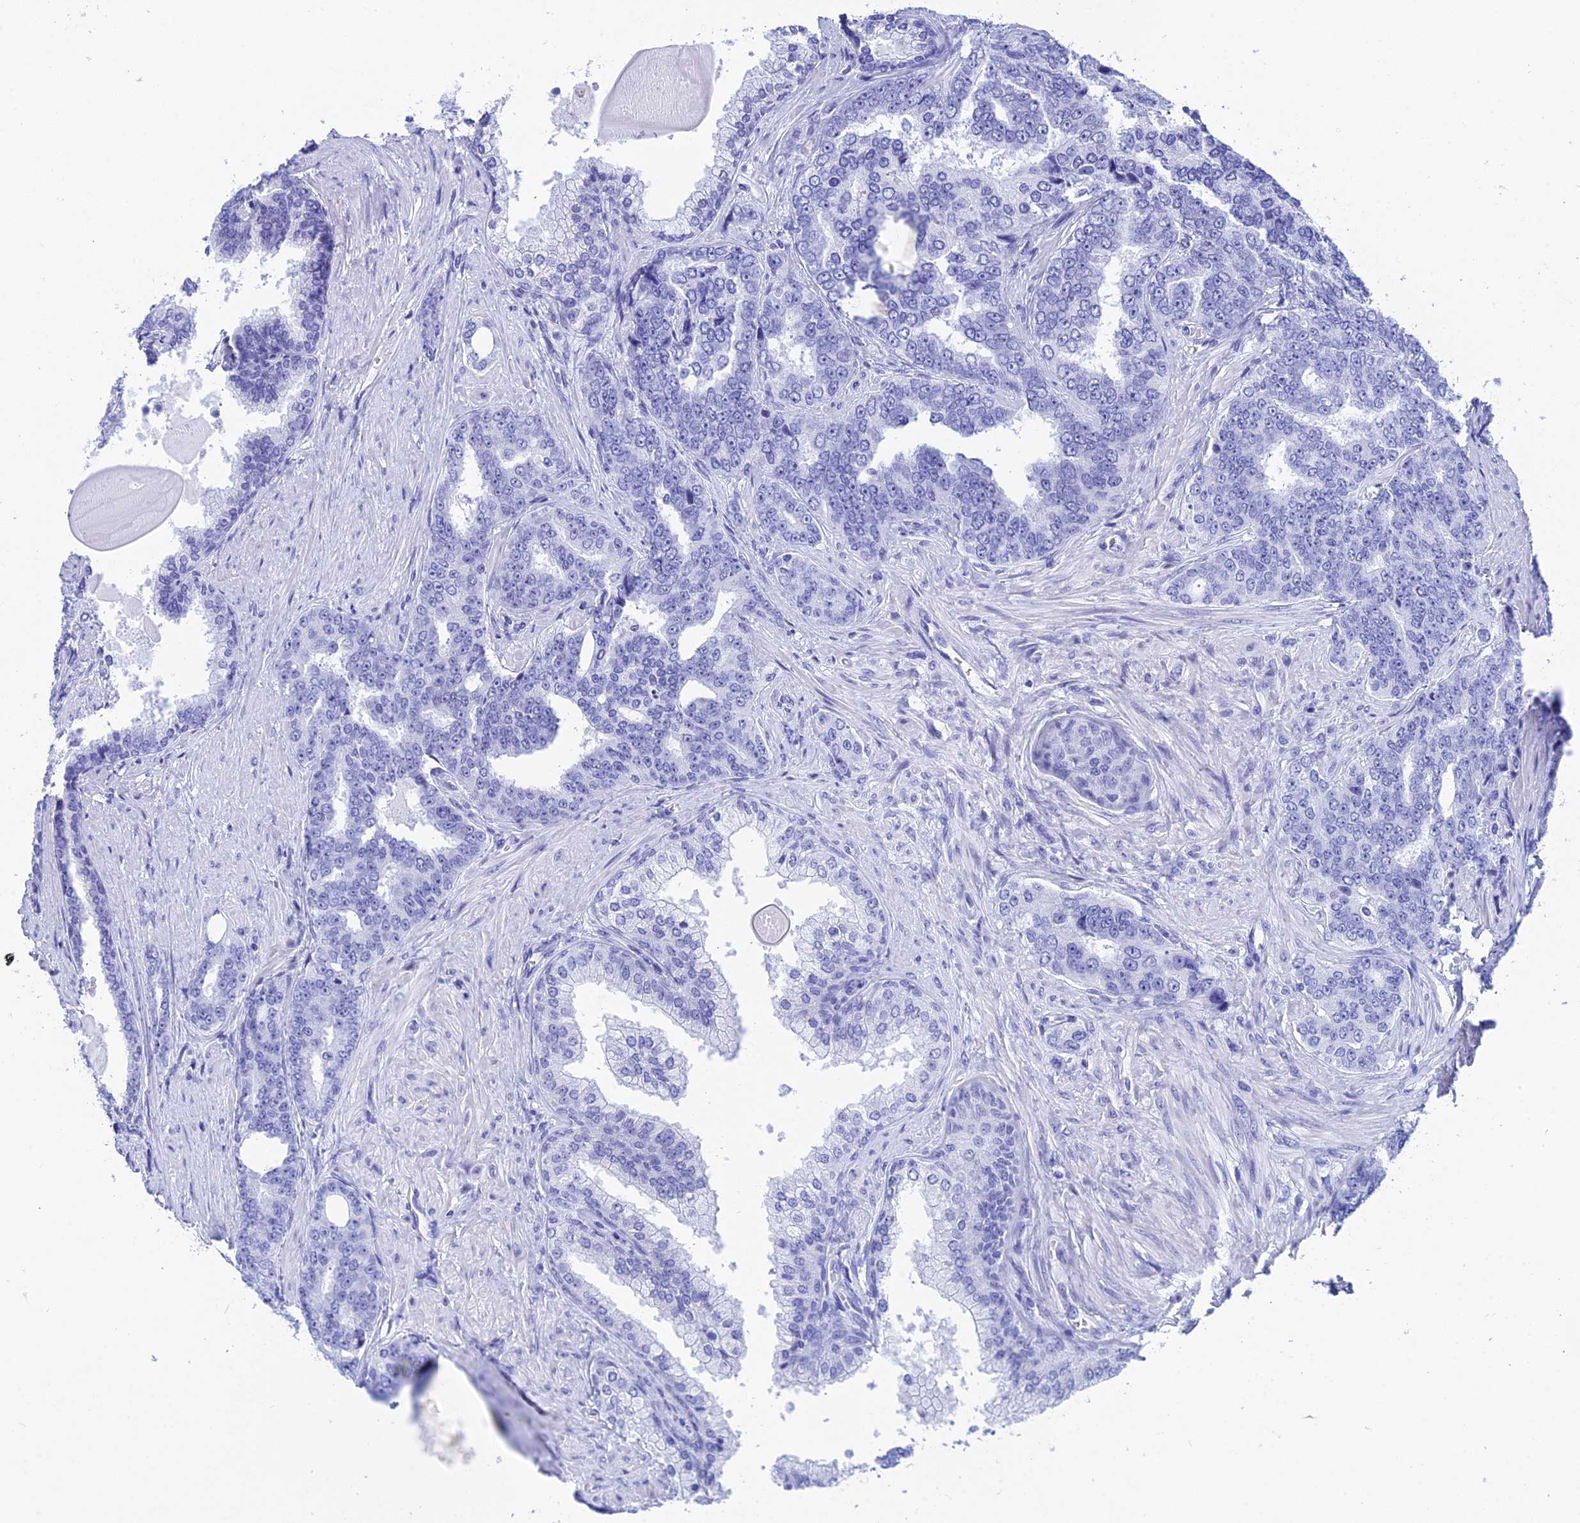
{"staining": {"intensity": "negative", "quantity": "none", "location": "none"}, "tissue": "prostate cancer", "cell_type": "Tumor cells", "image_type": "cancer", "snomed": [{"axis": "morphology", "description": "Adenocarcinoma, High grade"}, {"axis": "topography", "description": "Prostate"}], "caption": "Prostate cancer was stained to show a protein in brown. There is no significant expression in tumor cells.", "gene": "TEX101", "patient": {"sex": "male", "age": 67}}